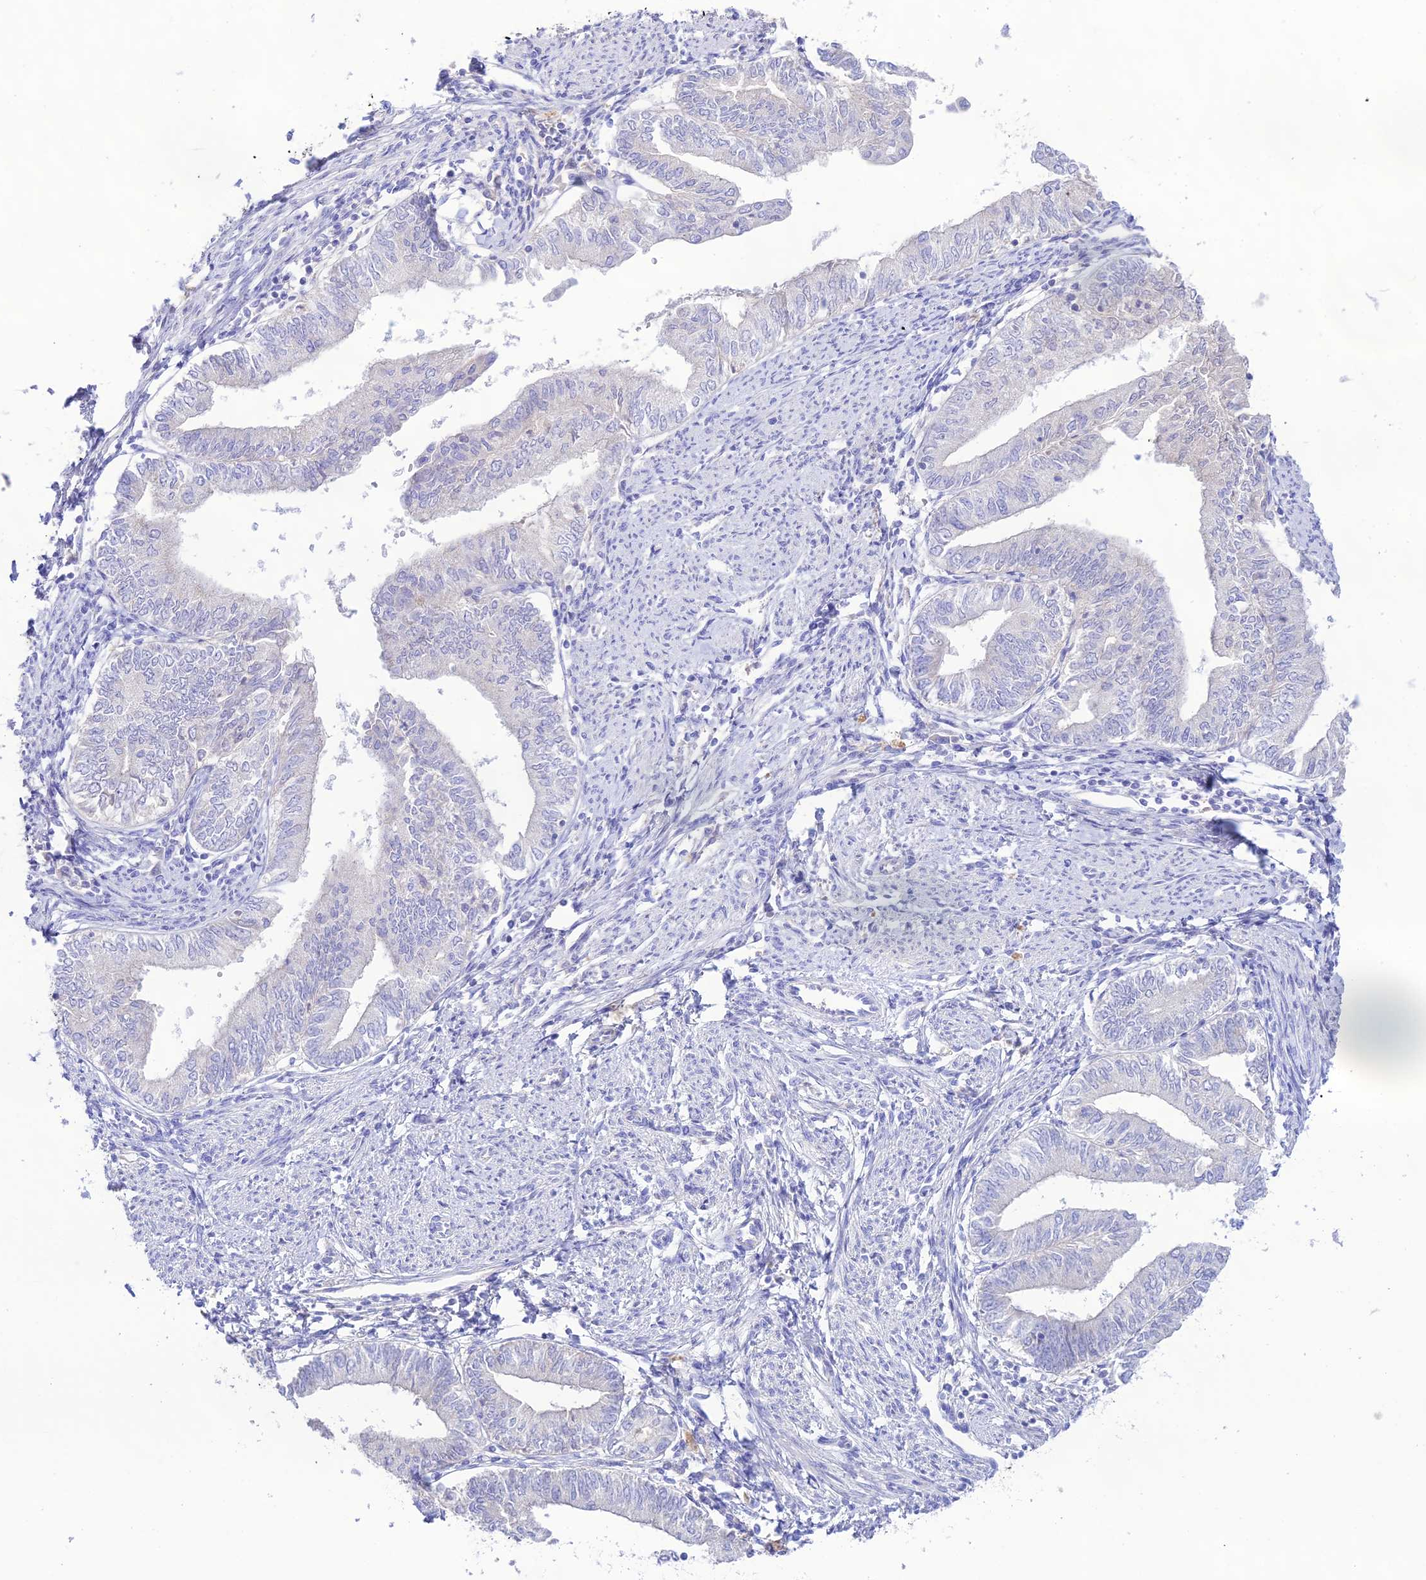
{"staining": {"intensity": "negative", "quantity": "none", "location": "none"}, "tissue": "endometrial cancer", "cell_type": "Tumor cells", "image_type": "cancer", "snomed": [{"axis": "morphology", "description": "Adenocarcinoma, NOS"}, {"axis": "topography", "description": "Endometrium"}], "caption": "The photomicrograph exhibits no significant expression in tumor cells of adenocarcinoma (endometrial).", "gene": "NLRP9", "patient": {"sex": "female", "age": 66}}